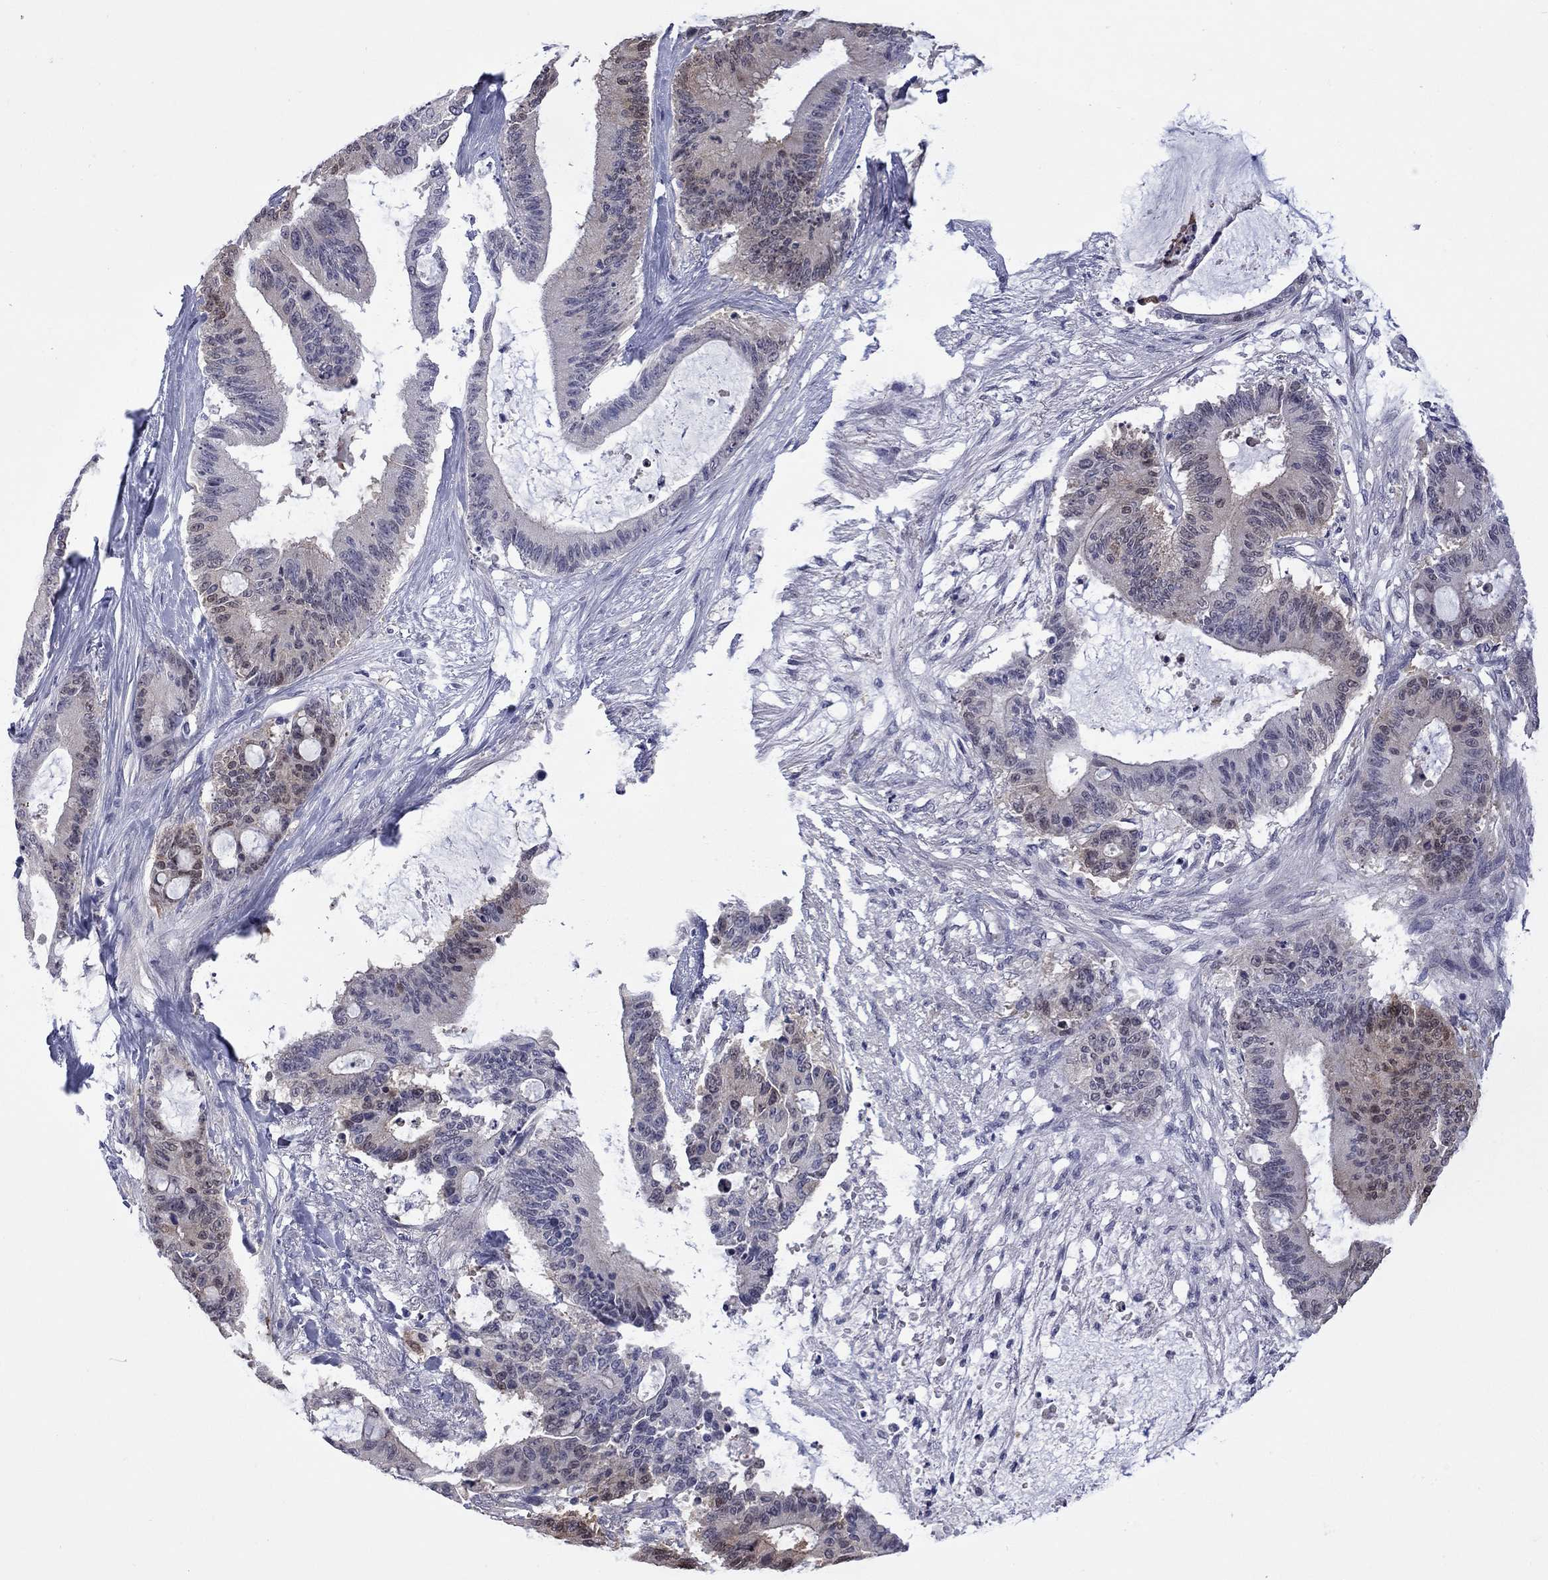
{"staining": {"intensity": "weak", "quantity": "<25%", "location": "cytoplasmic/membranous"}, "tissue": "liver cancer", "cell_type": "Tumor cells", "image_type": "cancer", "snomed": [{"axis": "morphology", "description": "Normal tissue, NOS"}, {"axis": "morphology", "description": "Cholangiocarcinoma"}, {"axis": "topography", "description": "Liver"}, {"axis": "topography", "description": "Peripheral nerve tissue"}], "caption": "Image shows no significant protein expression in tumor cells of liver cancer (cholangiocarcinoma). The staining was performed using DAB to visualize the protein expression in brown, while the nuclei were stained in blue with hematoxylin (Magnification: 20x).", "gene": "CTNNBIP1", "patient": {"sex": "female", "age": 73}}